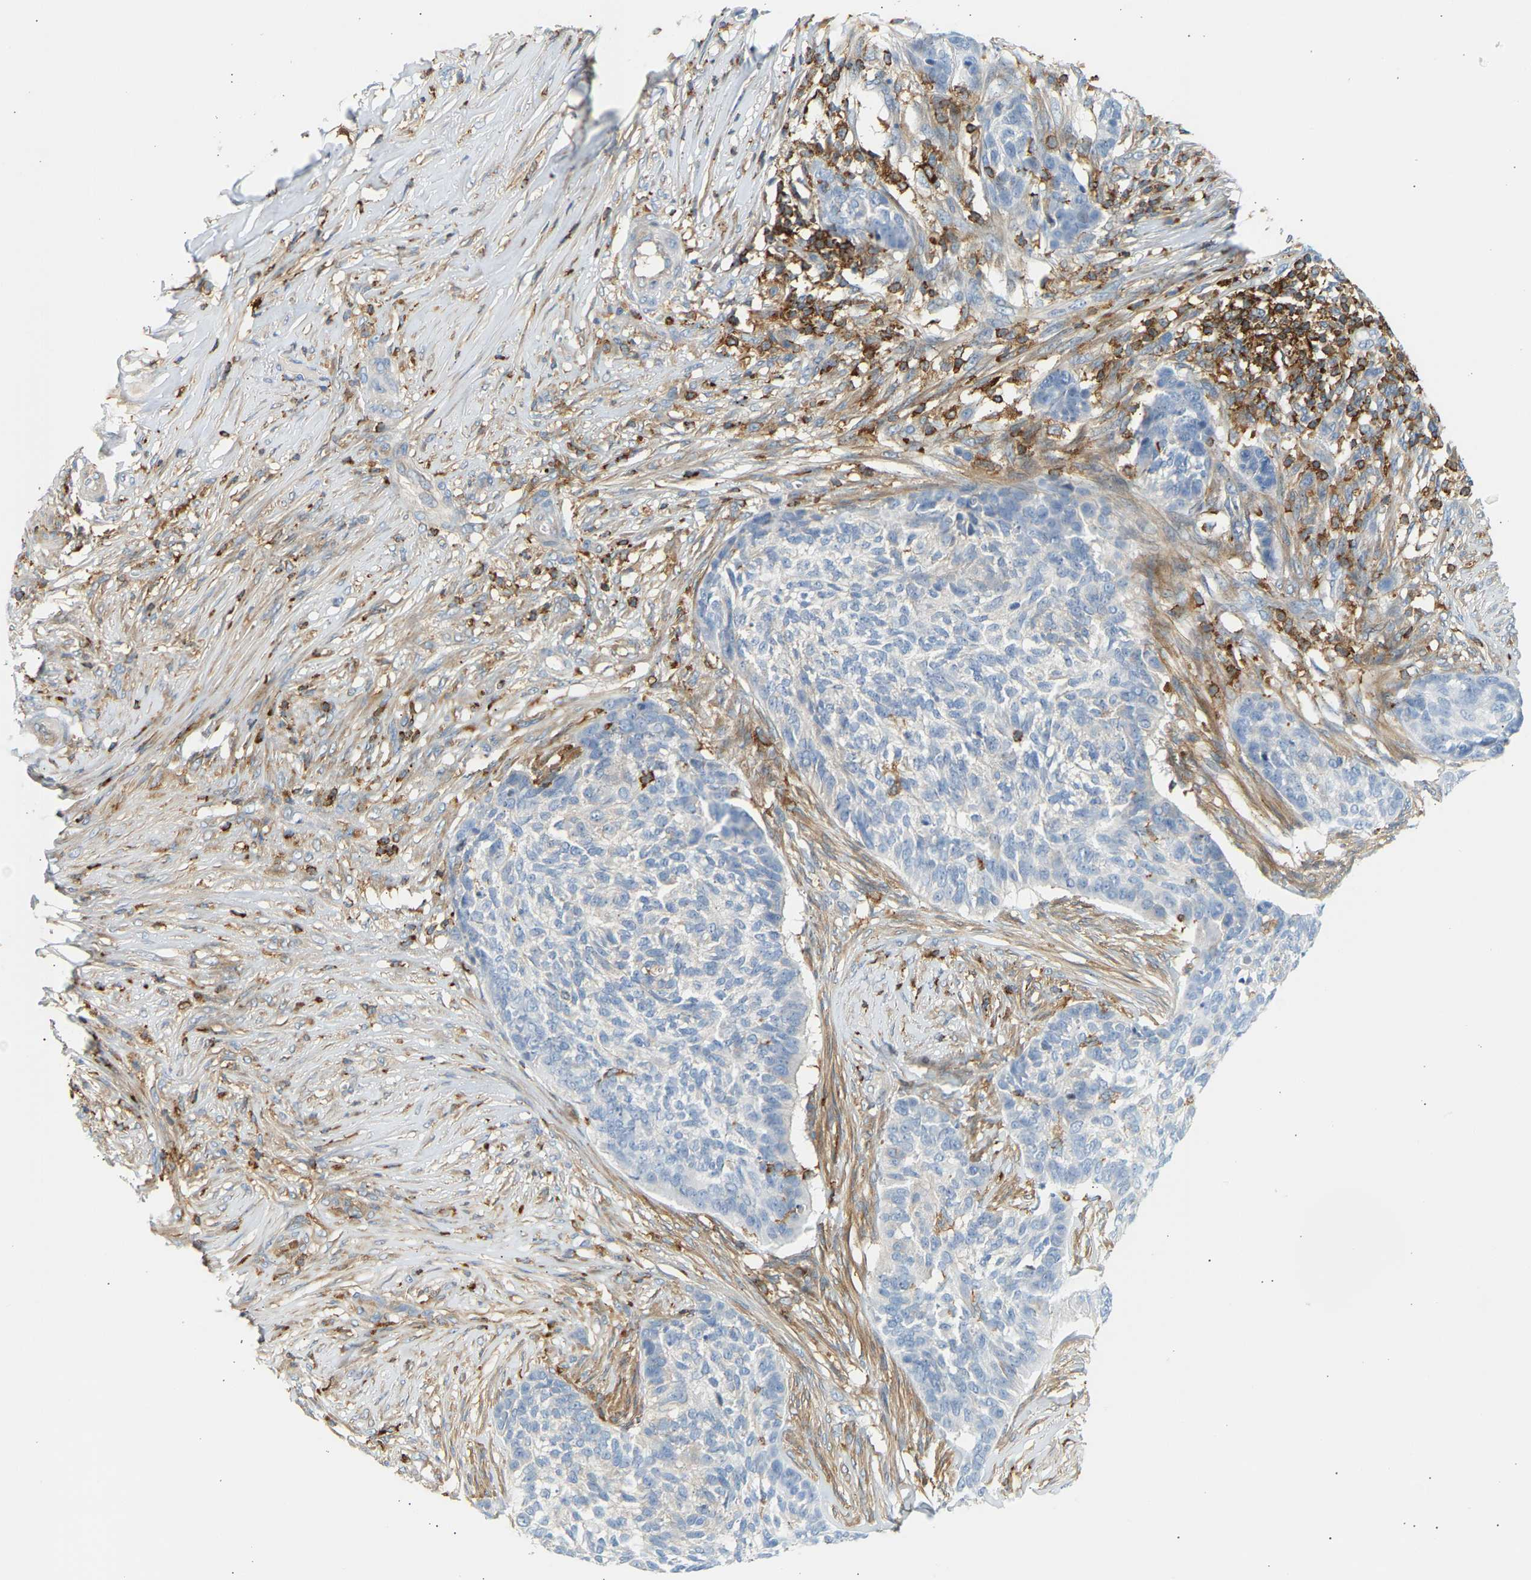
{"staining": {"intensity": "negative", "quantity": "none", "location": "none"}, "tissue": "skin cancer", "cell_type": "Tumor cells", "image_type": "cancer", "snomed": [{"axis": "morphology", "description": "Basal cell carcinoma"}, {"axis": "topography", "description": "Skin"}], "caption": "Tumor cells are negative for protein expression in human skin cancer.", "gene": "FNBP1", "patient": {"sex": "male", "age": 85}}